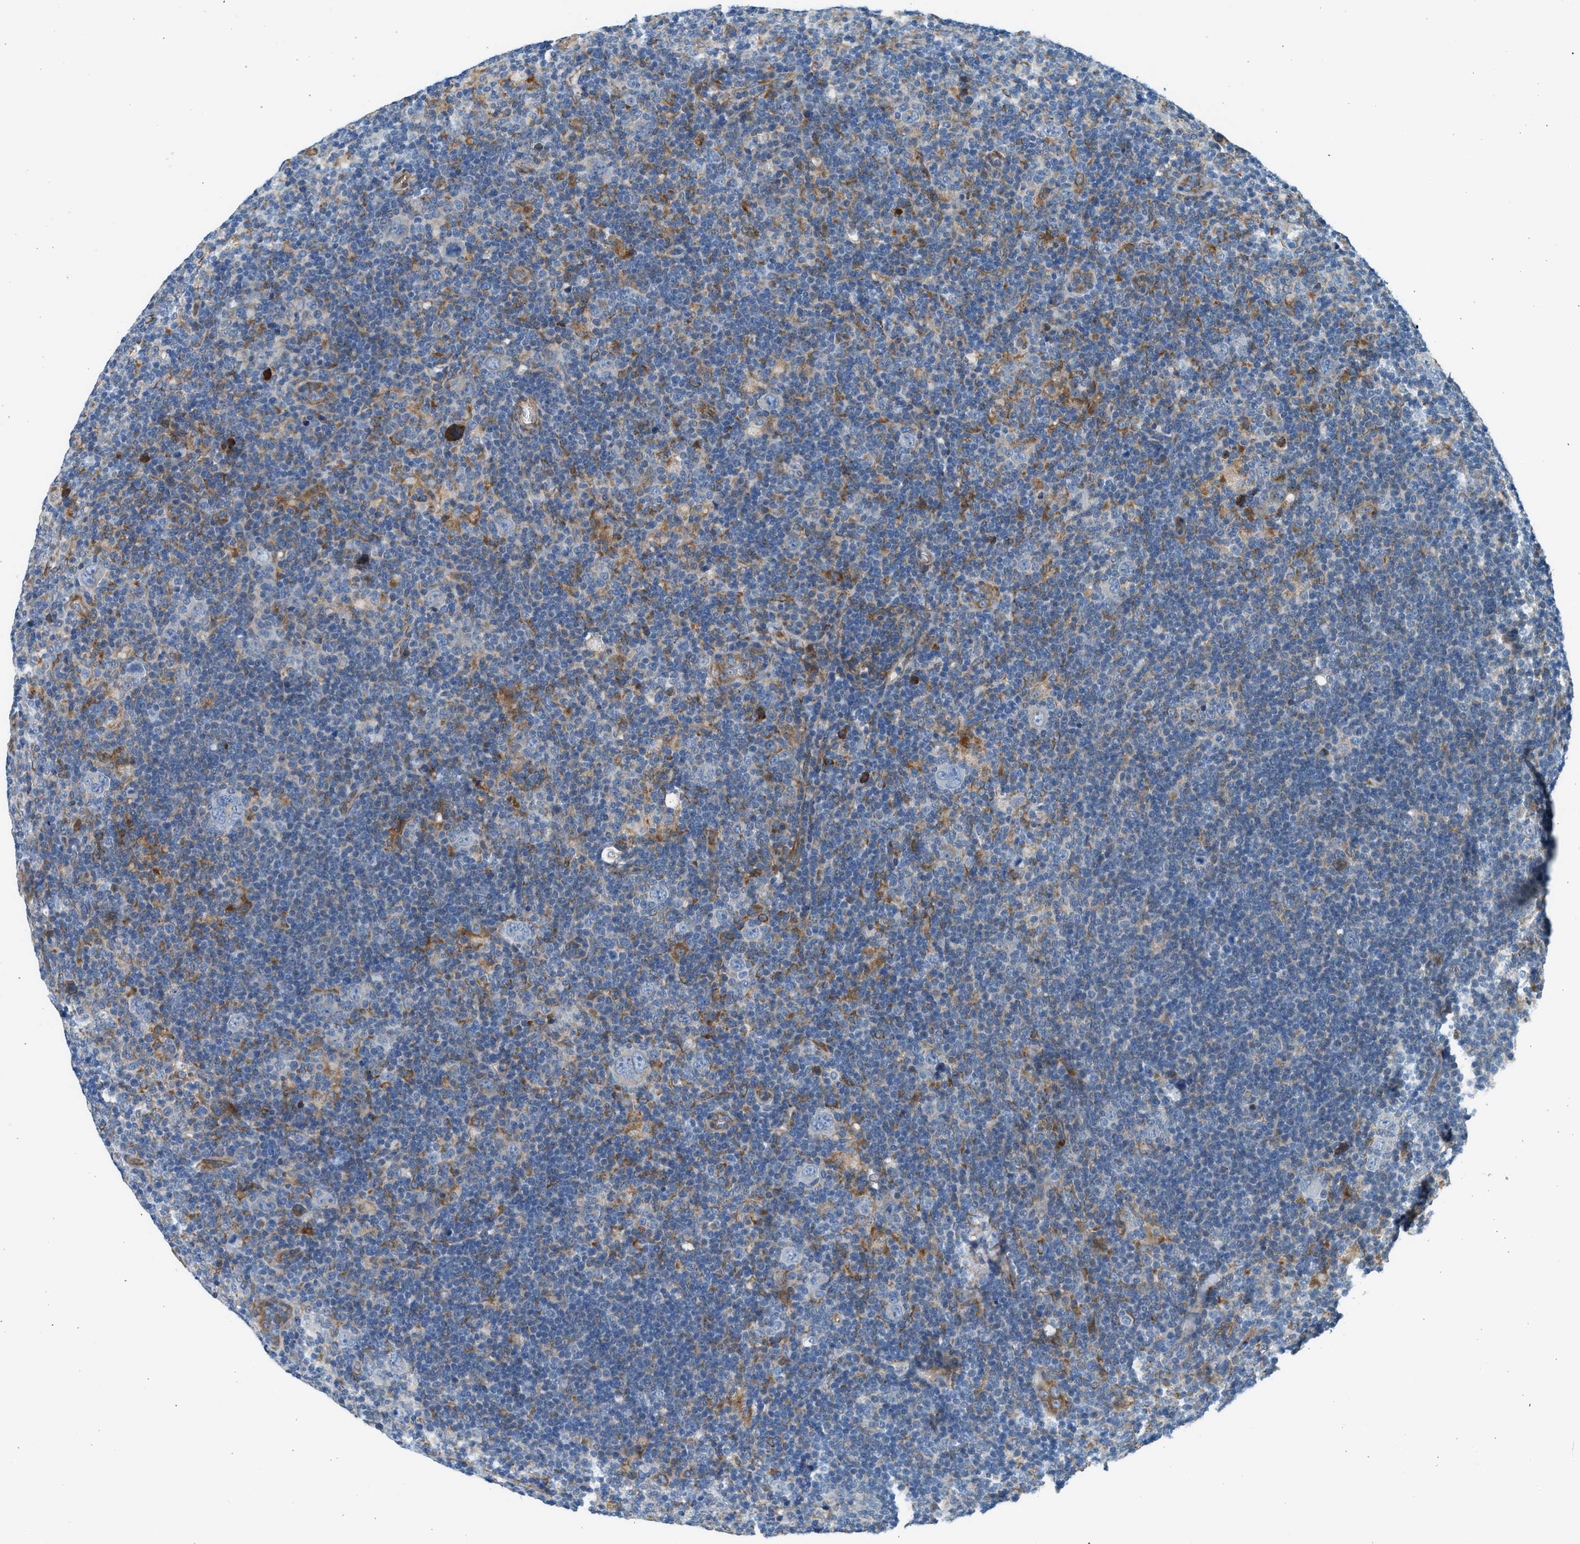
{"staining": {"intensity": "negative", "quantity": "none", "location": "none"}, "tissue": "lymphoma", "cell_type": "Tumor cells", "image_type": "cancer", "snomed": [{"axis": "morphology", "description": "Hodgkin's disease, NOS"}, {"axis": "topography", "description": "Lymph node"}], "caption": "The IHC image has no significant staining in tumor cells of Hodgkin's disease tissue.", "gene": "CNTN6", "patient": {"sex": "female", "age": 57}}